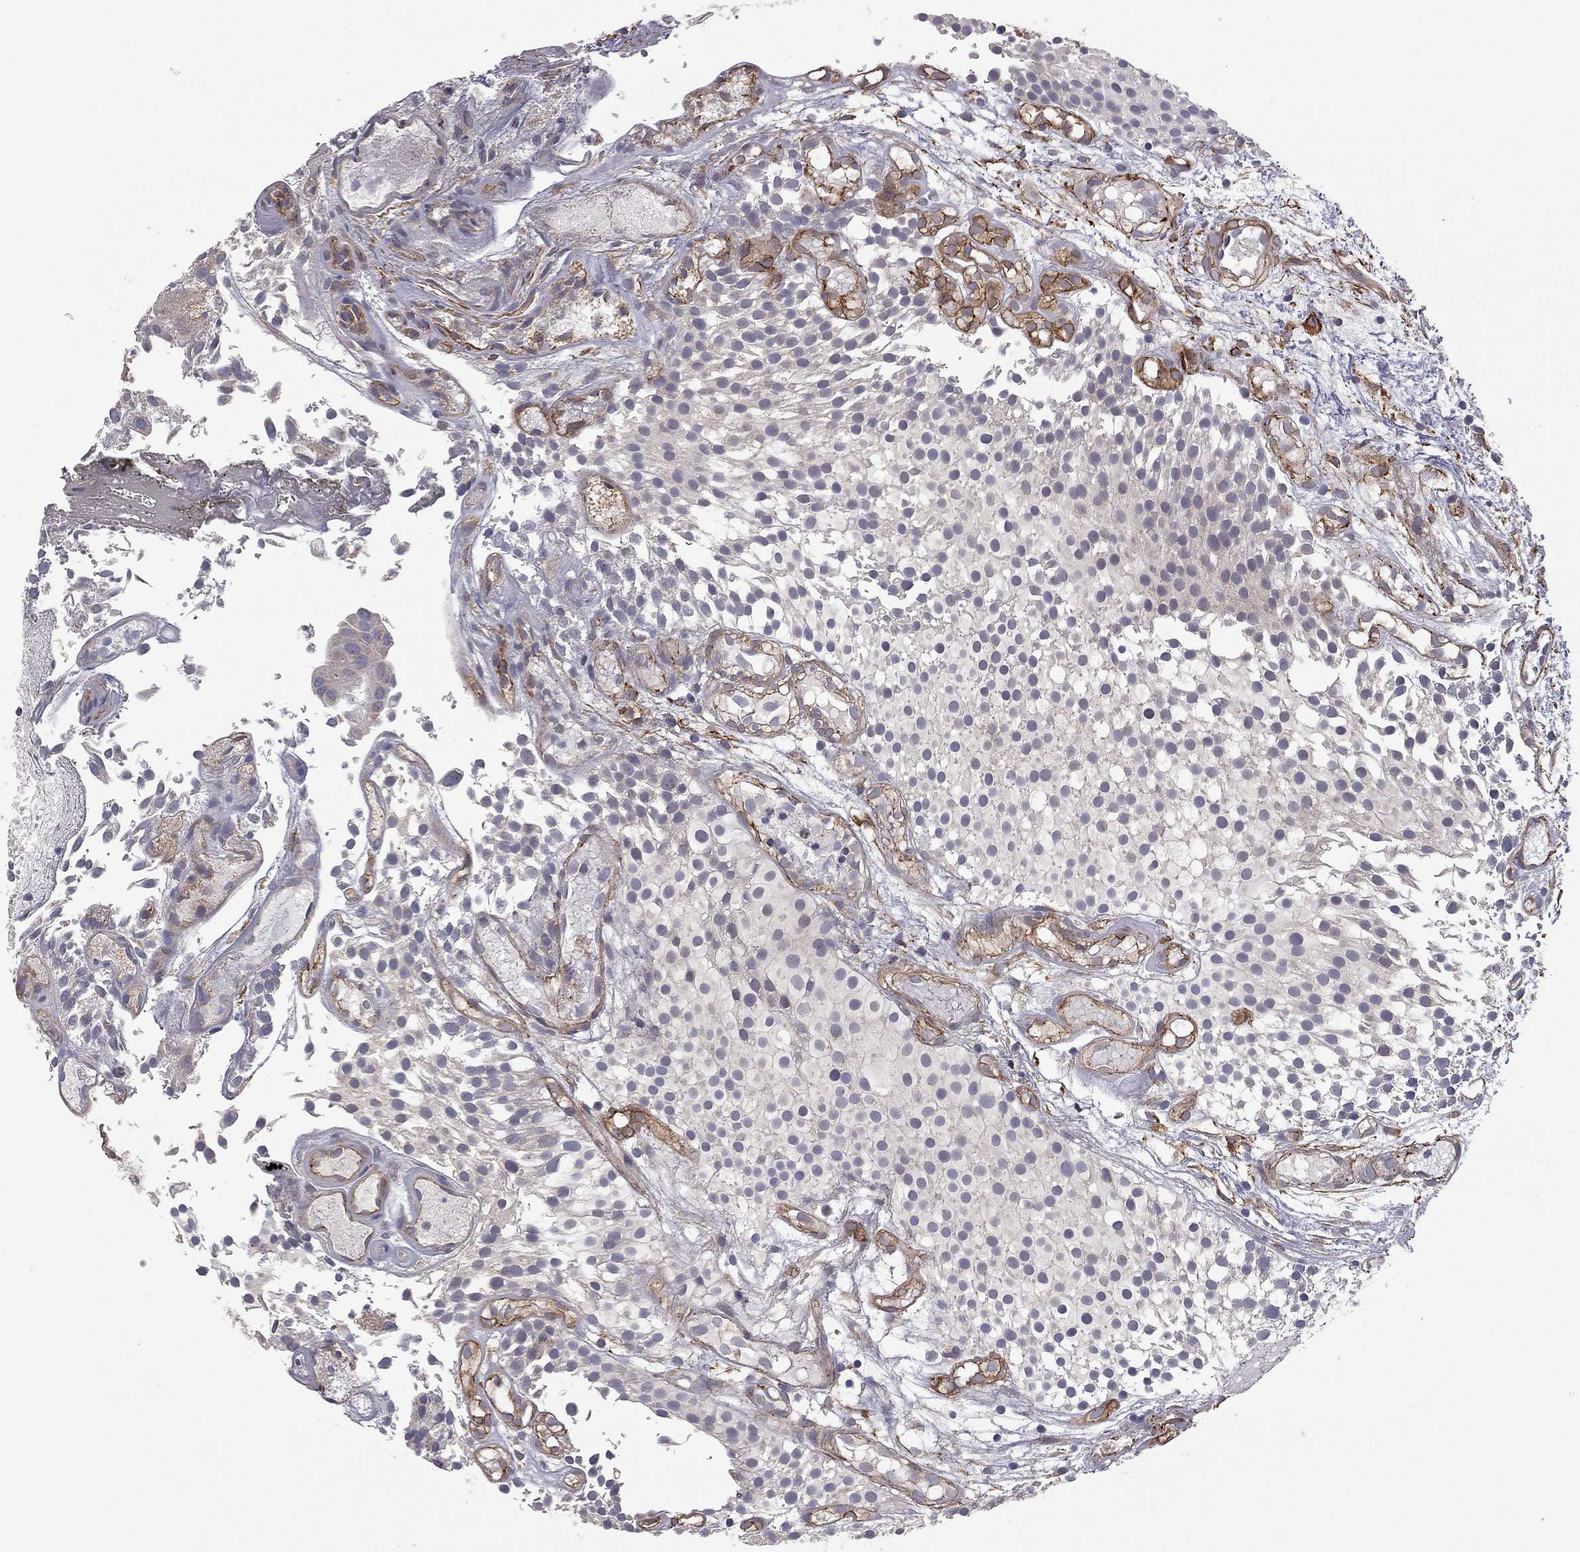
{"staining": {"intensity": "negative", "quantity": "none", "location": "none"}, "tissue": "urothelial cancer", "cell_type": "Tumor cells", "image_type": "cancer", "snomed": [{"axis": "morphology", "description": "Urothelial carcinoma, Low grade"}, {"axis": "topography", "description": "Urinary bladder"}], "caption": "Immunohistochemical staining of human urothelial cancer demonstrates no significant positivity in tumor cells.", "gene": "EXOC3L2", "patient": {"sex": "male", "age": 79}}